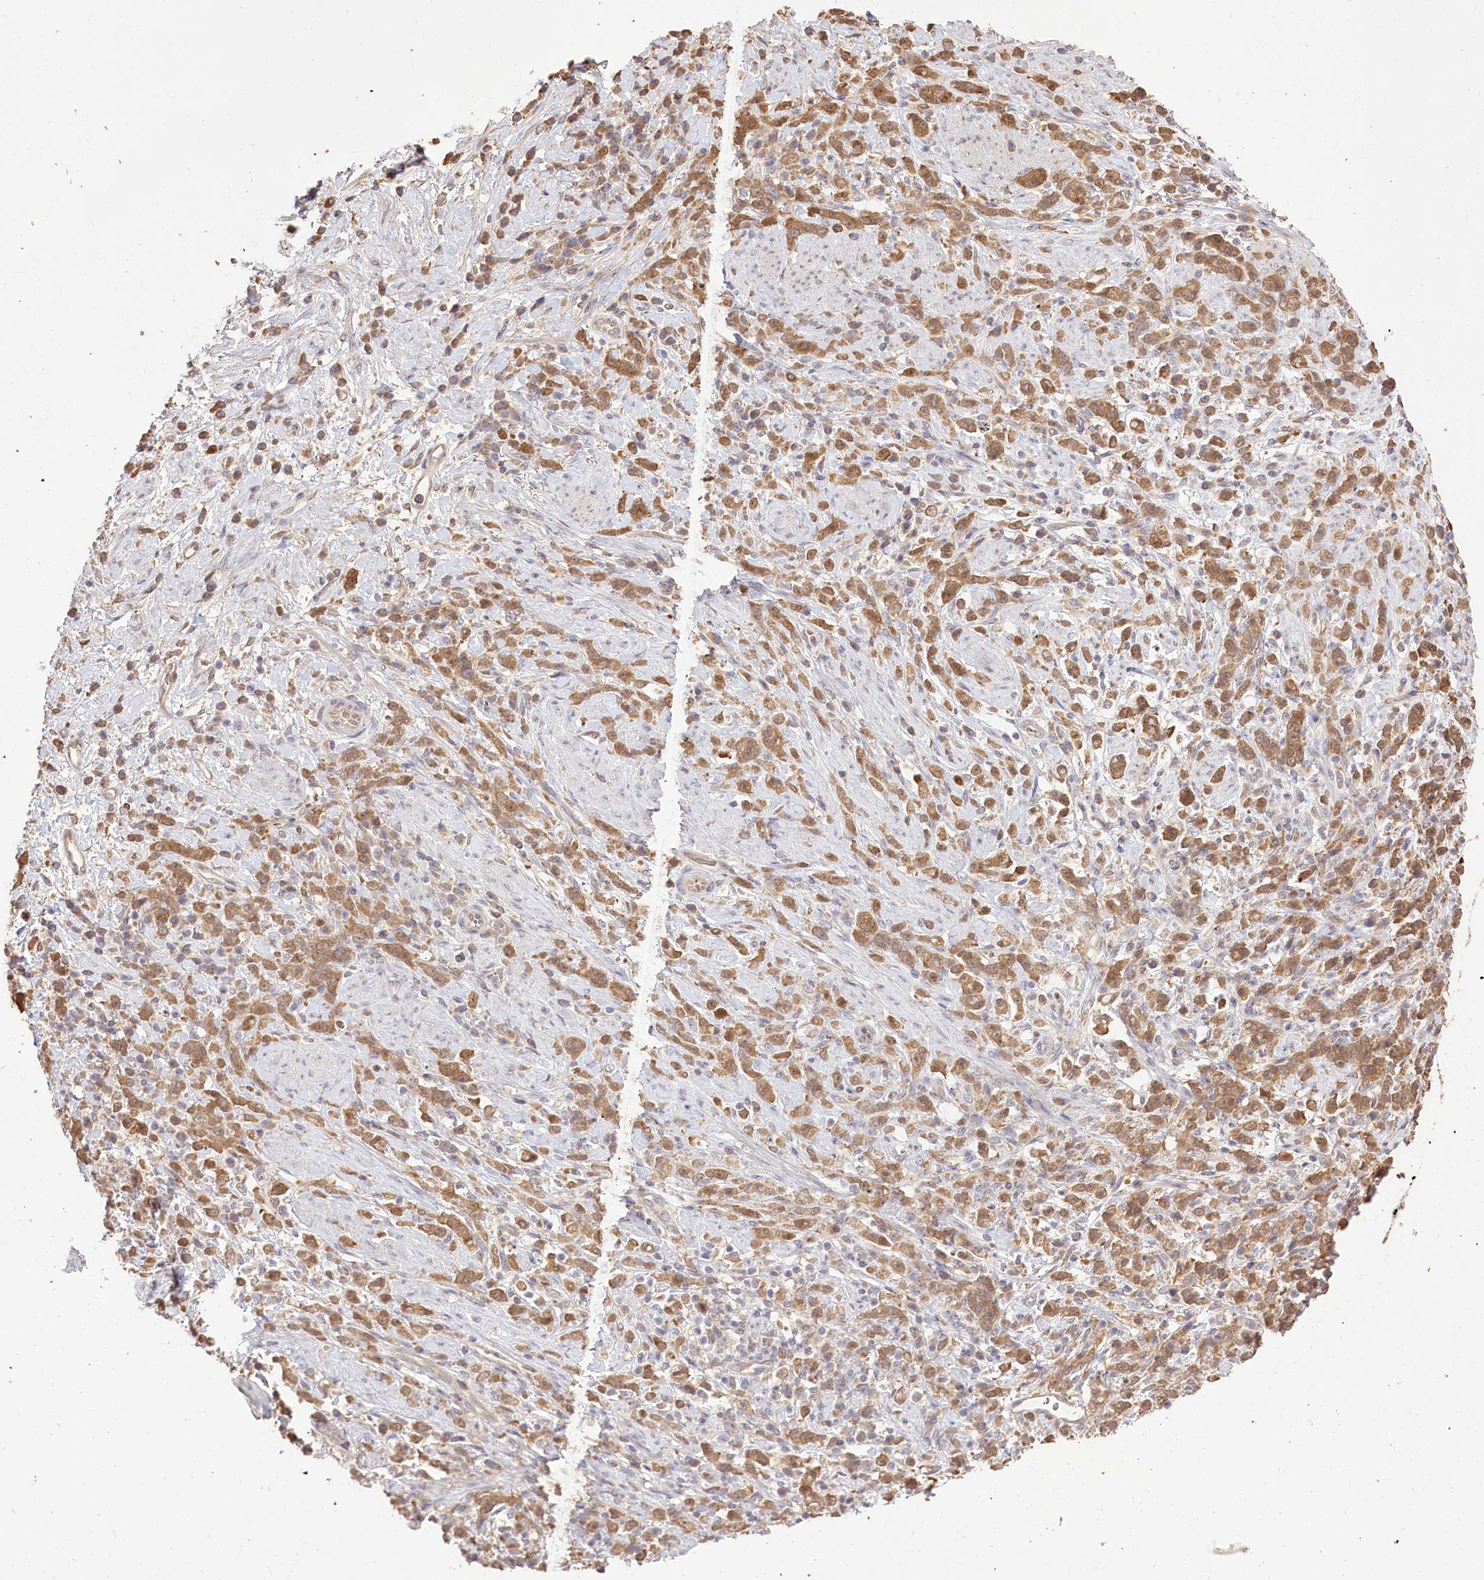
{"staining": {"intensity": "moderate", "quantity": ">75%", "location": "cytoplasmic/membranous"}, "tissue": "stomach cancer", "cell_type": "Tumor cells", "image_type": "cancer", "snomed": [{"axis": "morphology", "description": "Adenocarcinoma, NOS"}, {"axis": "topography", "description": "Stomach"}], "caption": "Human stomach cancer (adenocarcinoma) stained for a protein (brown) exhibits moderate cytoplasmic/membranous positive staining in approximately >75% of tumor cells.", "gene": "R3HDM2", "patient": {"sex": "female", "age": 60}}